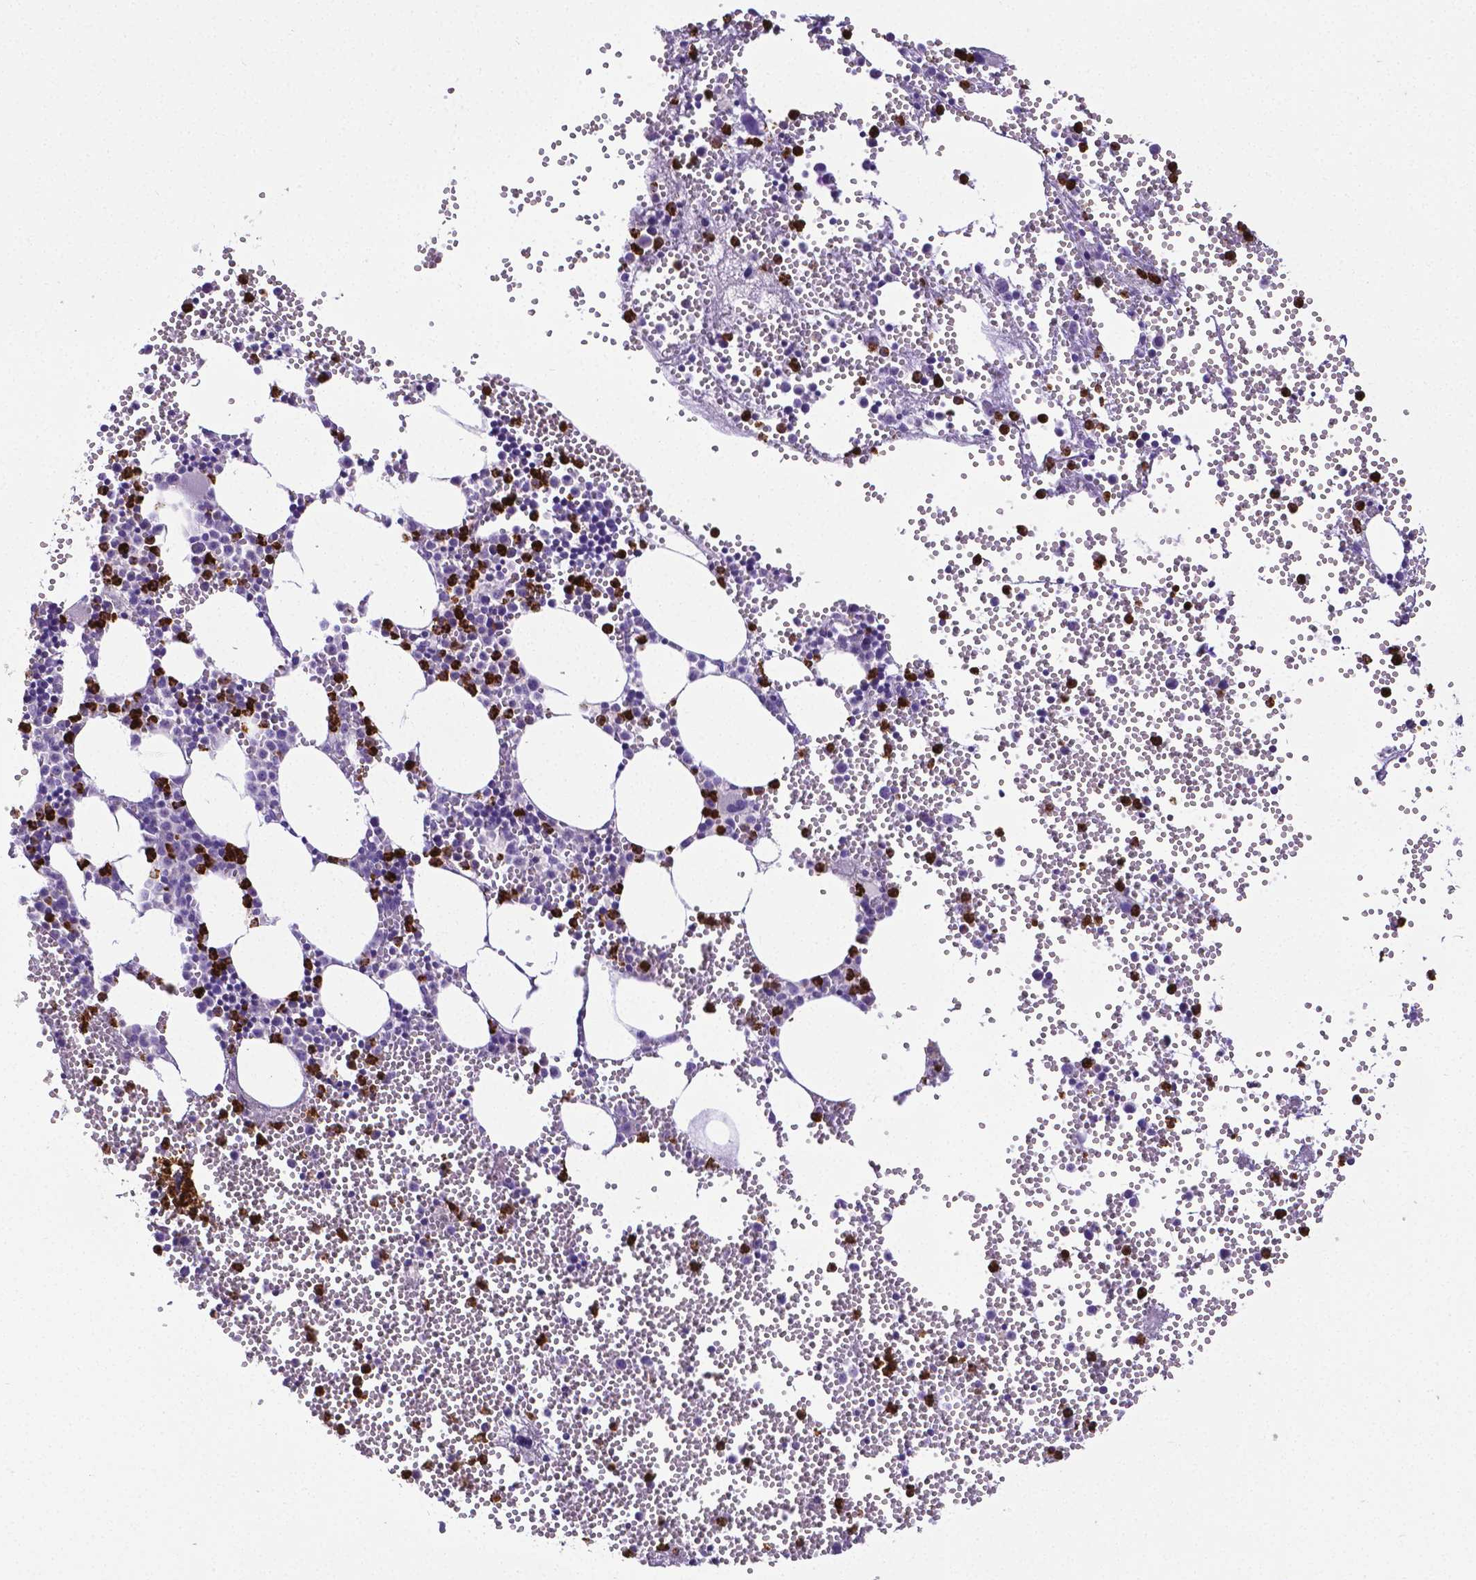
{"staining": {"intensity": "strong", "quantity": "25%-75%", "location": "cytoplasmic/membranous"}, "tissue": "bone marrow", "cell_type": "Hematopoietic cells", "image_type": "normal", "snomed": [{"axis": "morphology", "description": "Normal tissue, NOS"}, {"axis": "topography", "description": "Bone marrow"}], "caption": "Immunohistochemistry (IHC) micrograph of normal bone marrow stained for a protein (brown), which exhibits high levels of strong cytoplasmic/membranous expression in approximately 25%-75% of hematopoietic cells.", "gene": "MMP9", "patient": {"sex": "male", "age": 89}}